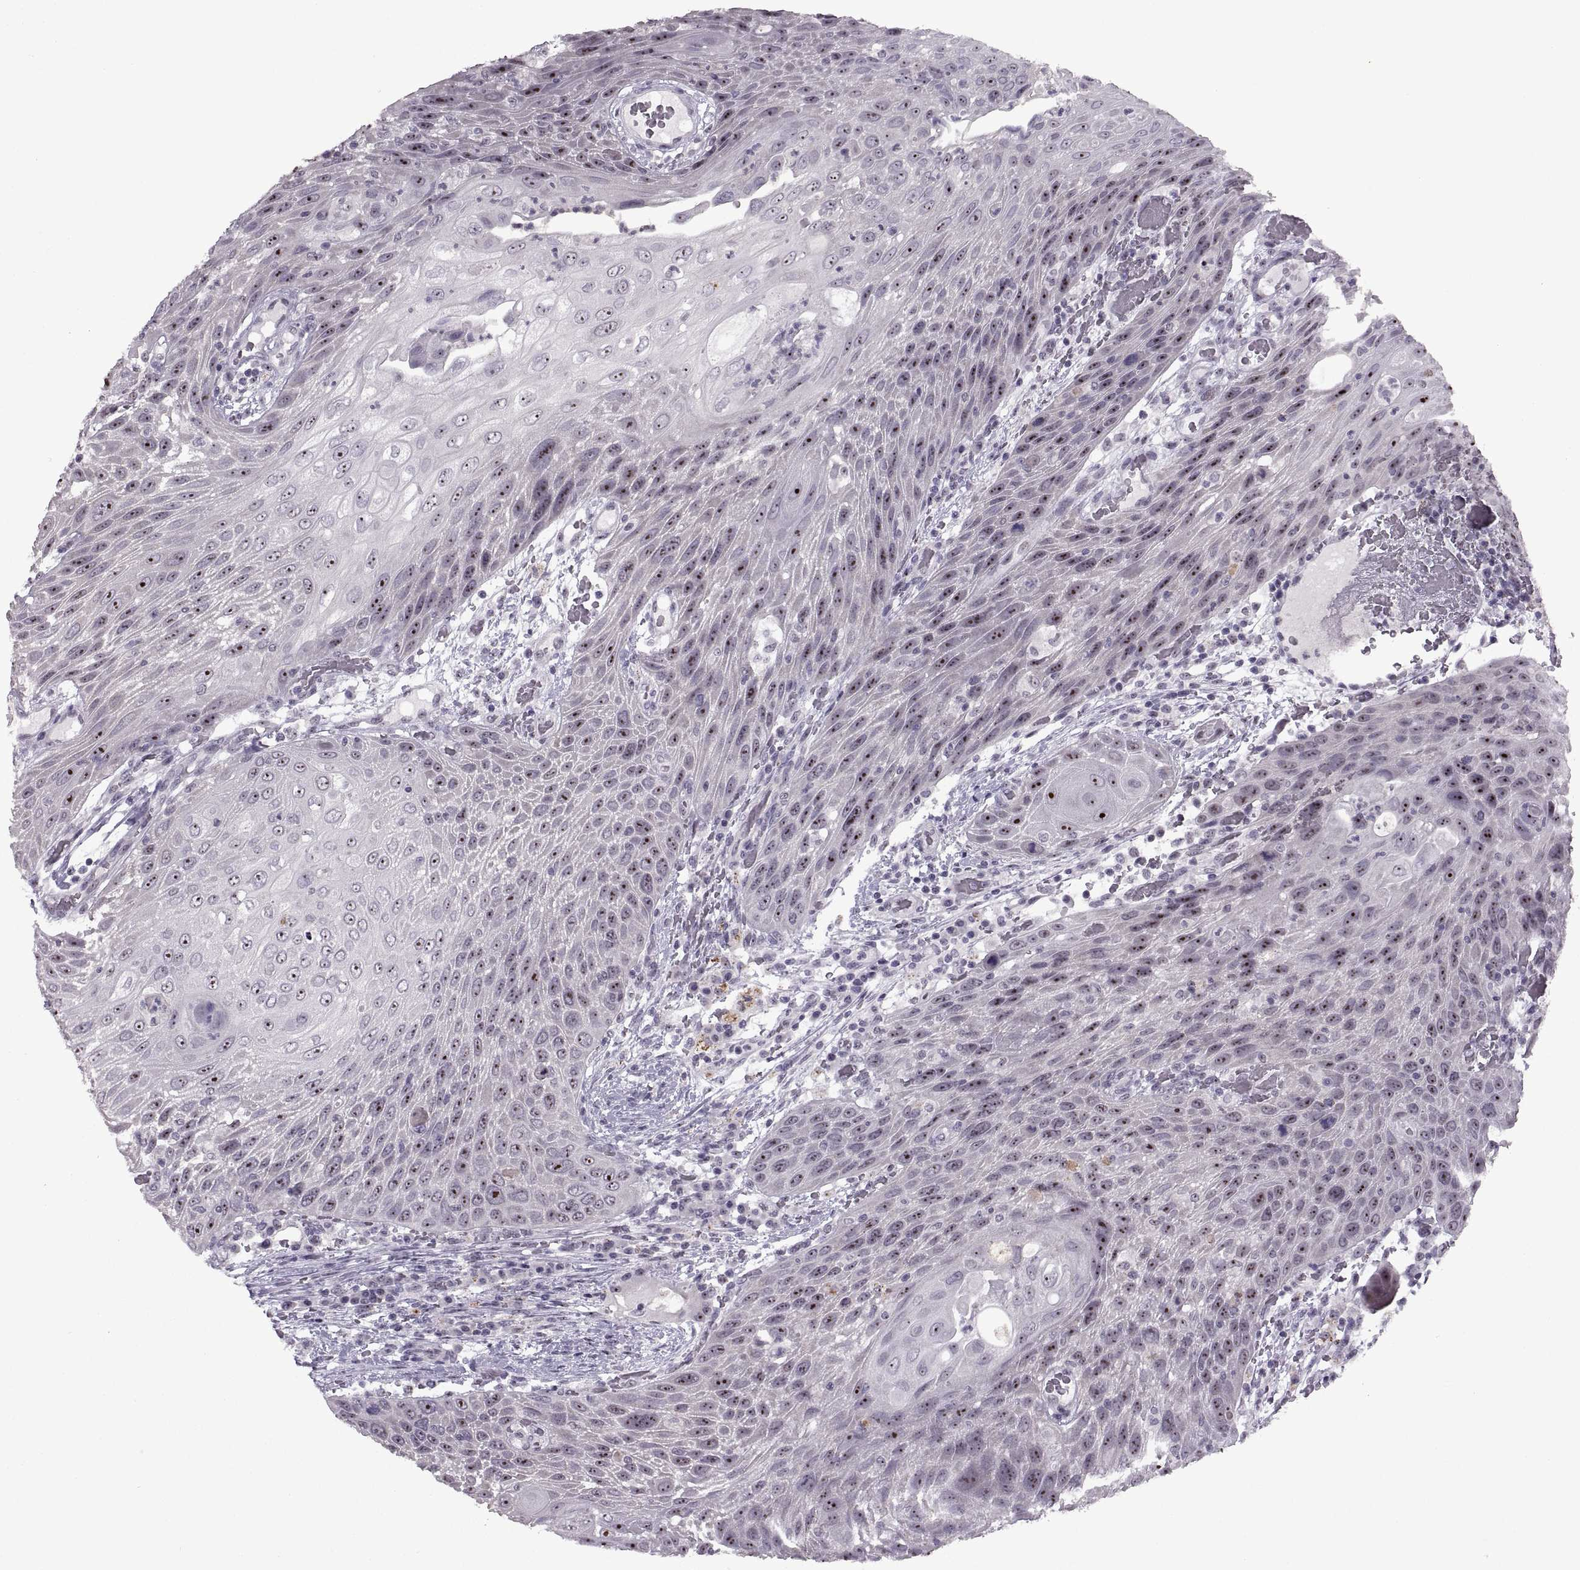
{"staining": {"intensity": "strong", "quantity": ">75%", "location": "nuclear"}, "tissue": "head and neck cancer", "cell_type": "Tumor cells", "image_type": "cancer", "snomed": [{"axis": "morphology", "description": "Squamous cell carcinoma, NOS"}, {"axis": "topography", "description": "Head-Neck"}], "caption": "Immunohistochemical staining of human squamous cell carcinoma (head and neck) exhibits strong nuclear protein expression in about >75% of tumor cells.", "gene": "SINHCAF", "patient": {"sex": "male", "age": 69}}